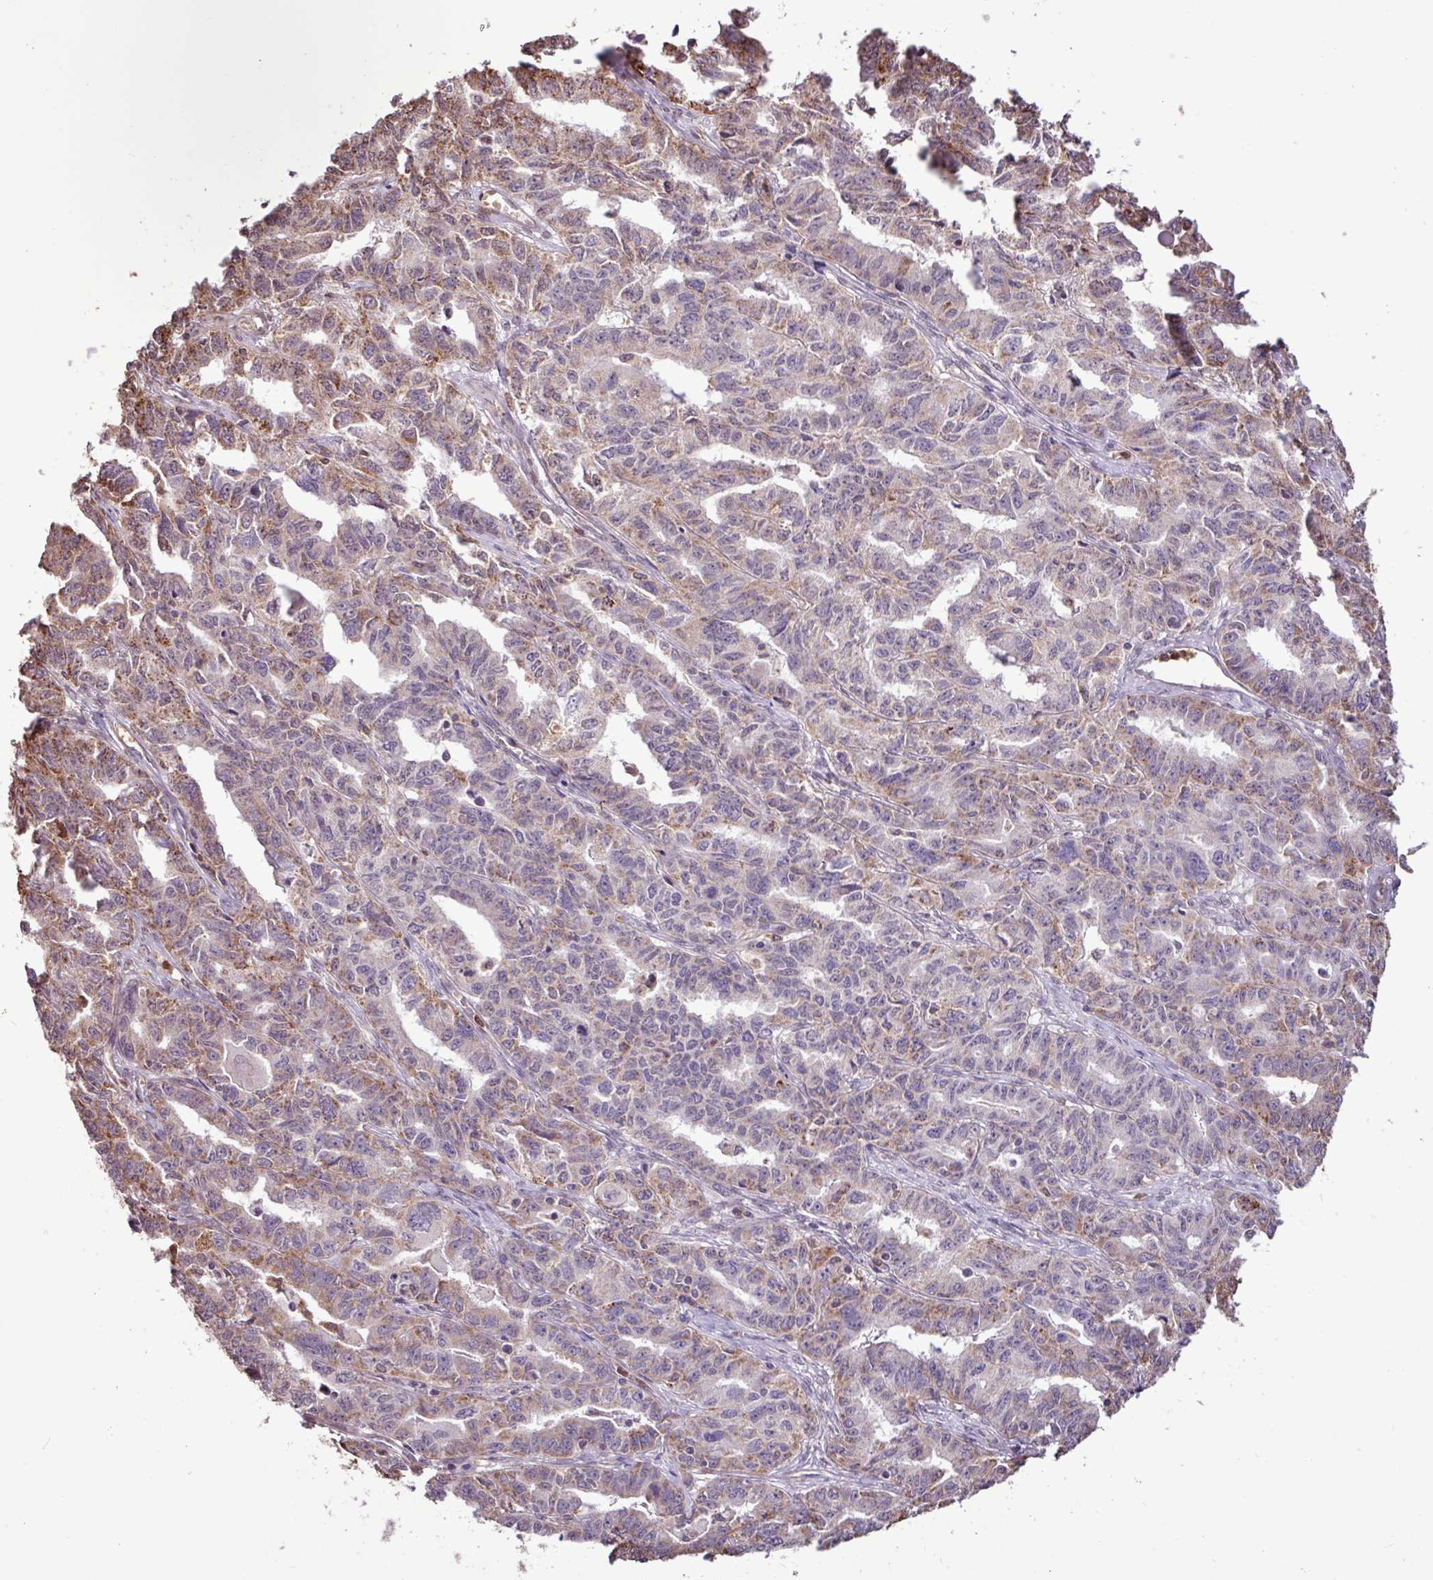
{"staining": {"intensity": "moderate", "quantity": "25%-75%", "location": "cytoplasmic/membranous"}, "tissue": "ovarian cancer", "cell_type": "Tumor cells", "image_type": "cancer", "snomed": [{"axis": "morphology", "description": "Adenocarcinoma, NOS"}, {"axis": "morphology", "description": "Carcinoma, endometroid"}, {"axis": "topography", "description": "Ovary"}], "caption": "A medium amount of moderate cytoplasmic/membranous expression is appreciated in about 25%-75% of tumor cells in ovarian cancer (endometroid carcinoma) tissue. (brown staining indicates protein expression, while blue staining denotes nuclei).", "gene": "CHST11", "patient": {"sex": "female", "age": 72}}